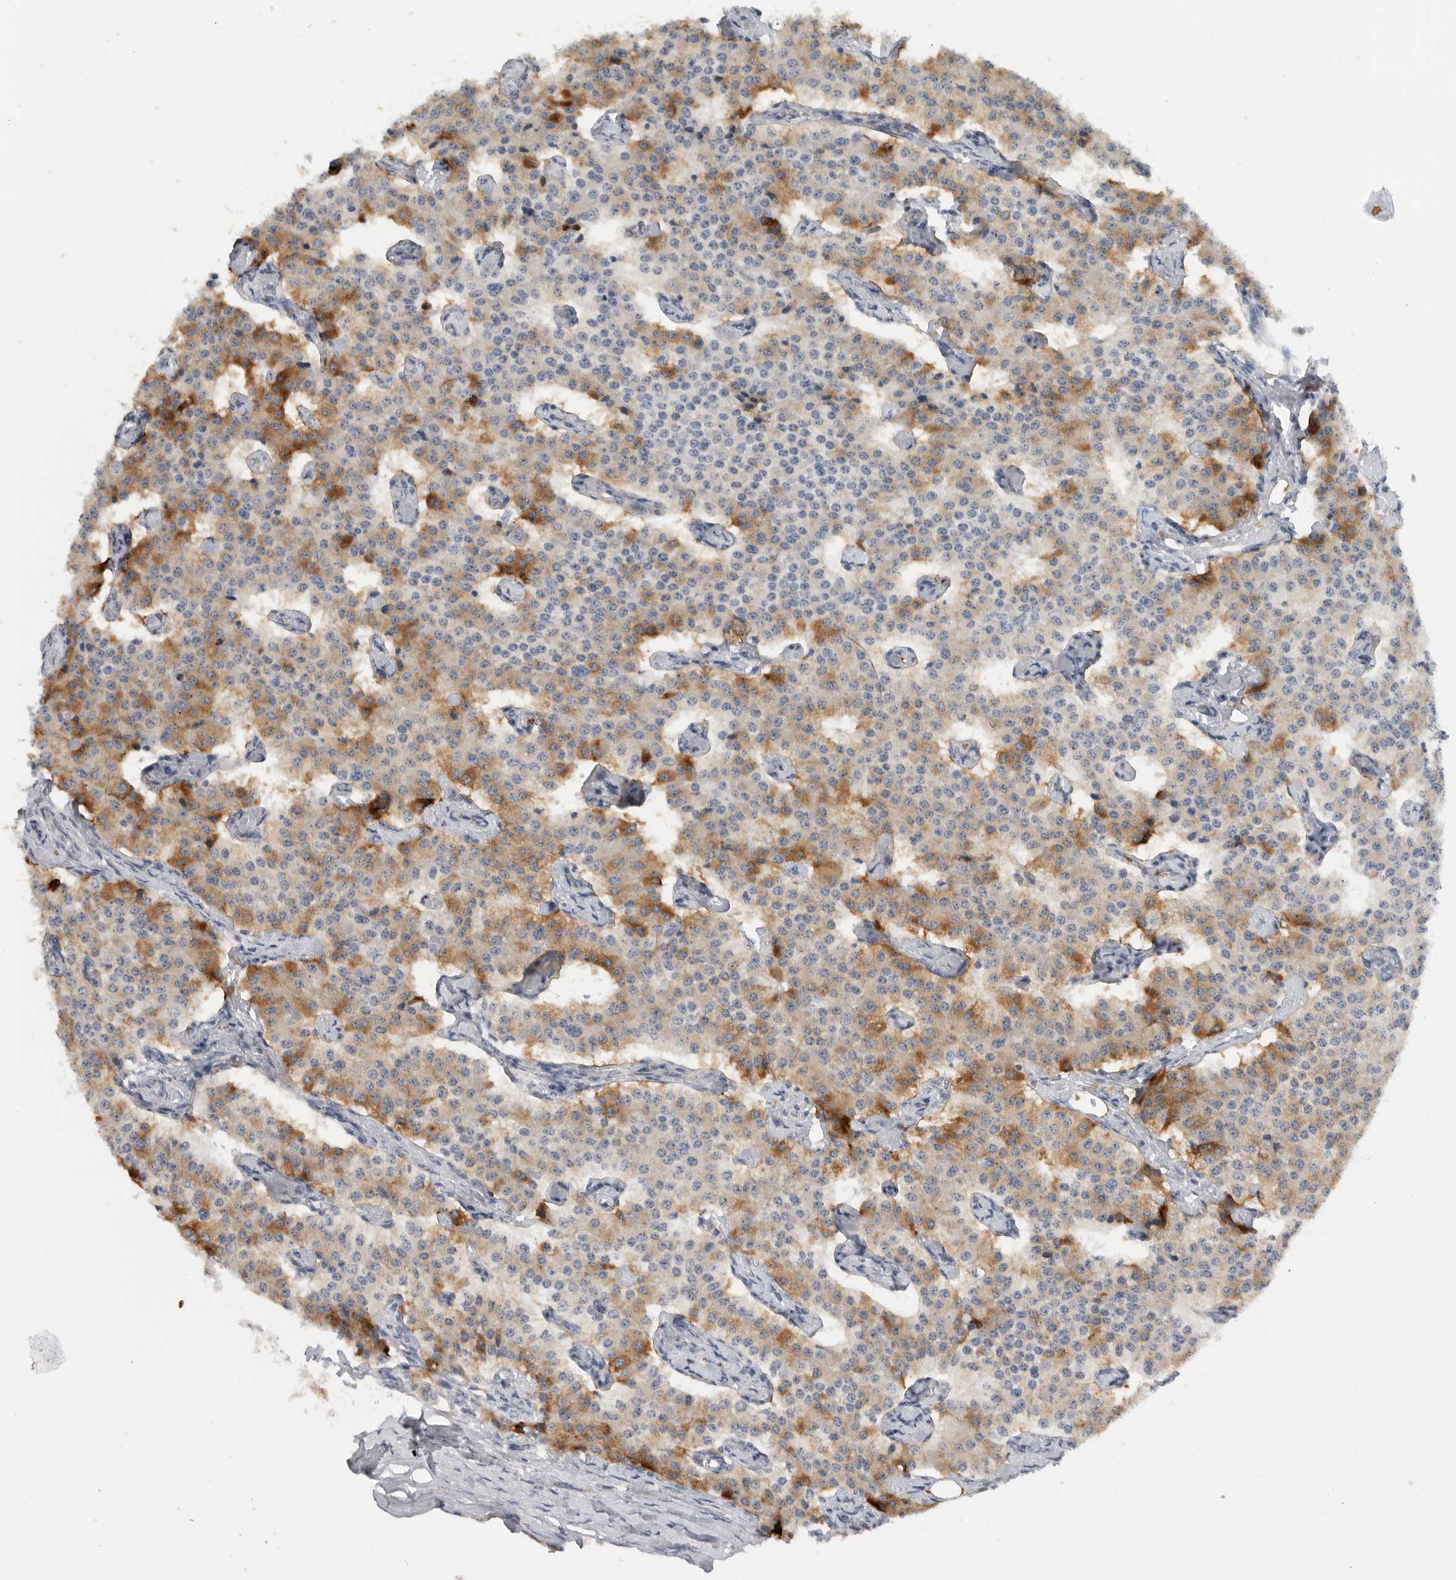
{"staining": {"intensity": "moderate", "quantity": "25%-75%", "location": "cytoplasmic/membranous"}, "tissue": "carcinoid", "cell_type": "Tumor cells", "image_type": "cancer", "snomed": [{"axis": "morphology", "description": "Carcinoid, malignant, NOS"}, {"axis": "topography", "description": "Colon"}], "caption": "Carcinoid was stained to show a protein in brown. There is medium levels of moderate cytoplasmic/membranous positivity in about 25%-75% of tumor cells.", "gene": "DYRK2", "patient": {"sex": "female", "age": 52}}